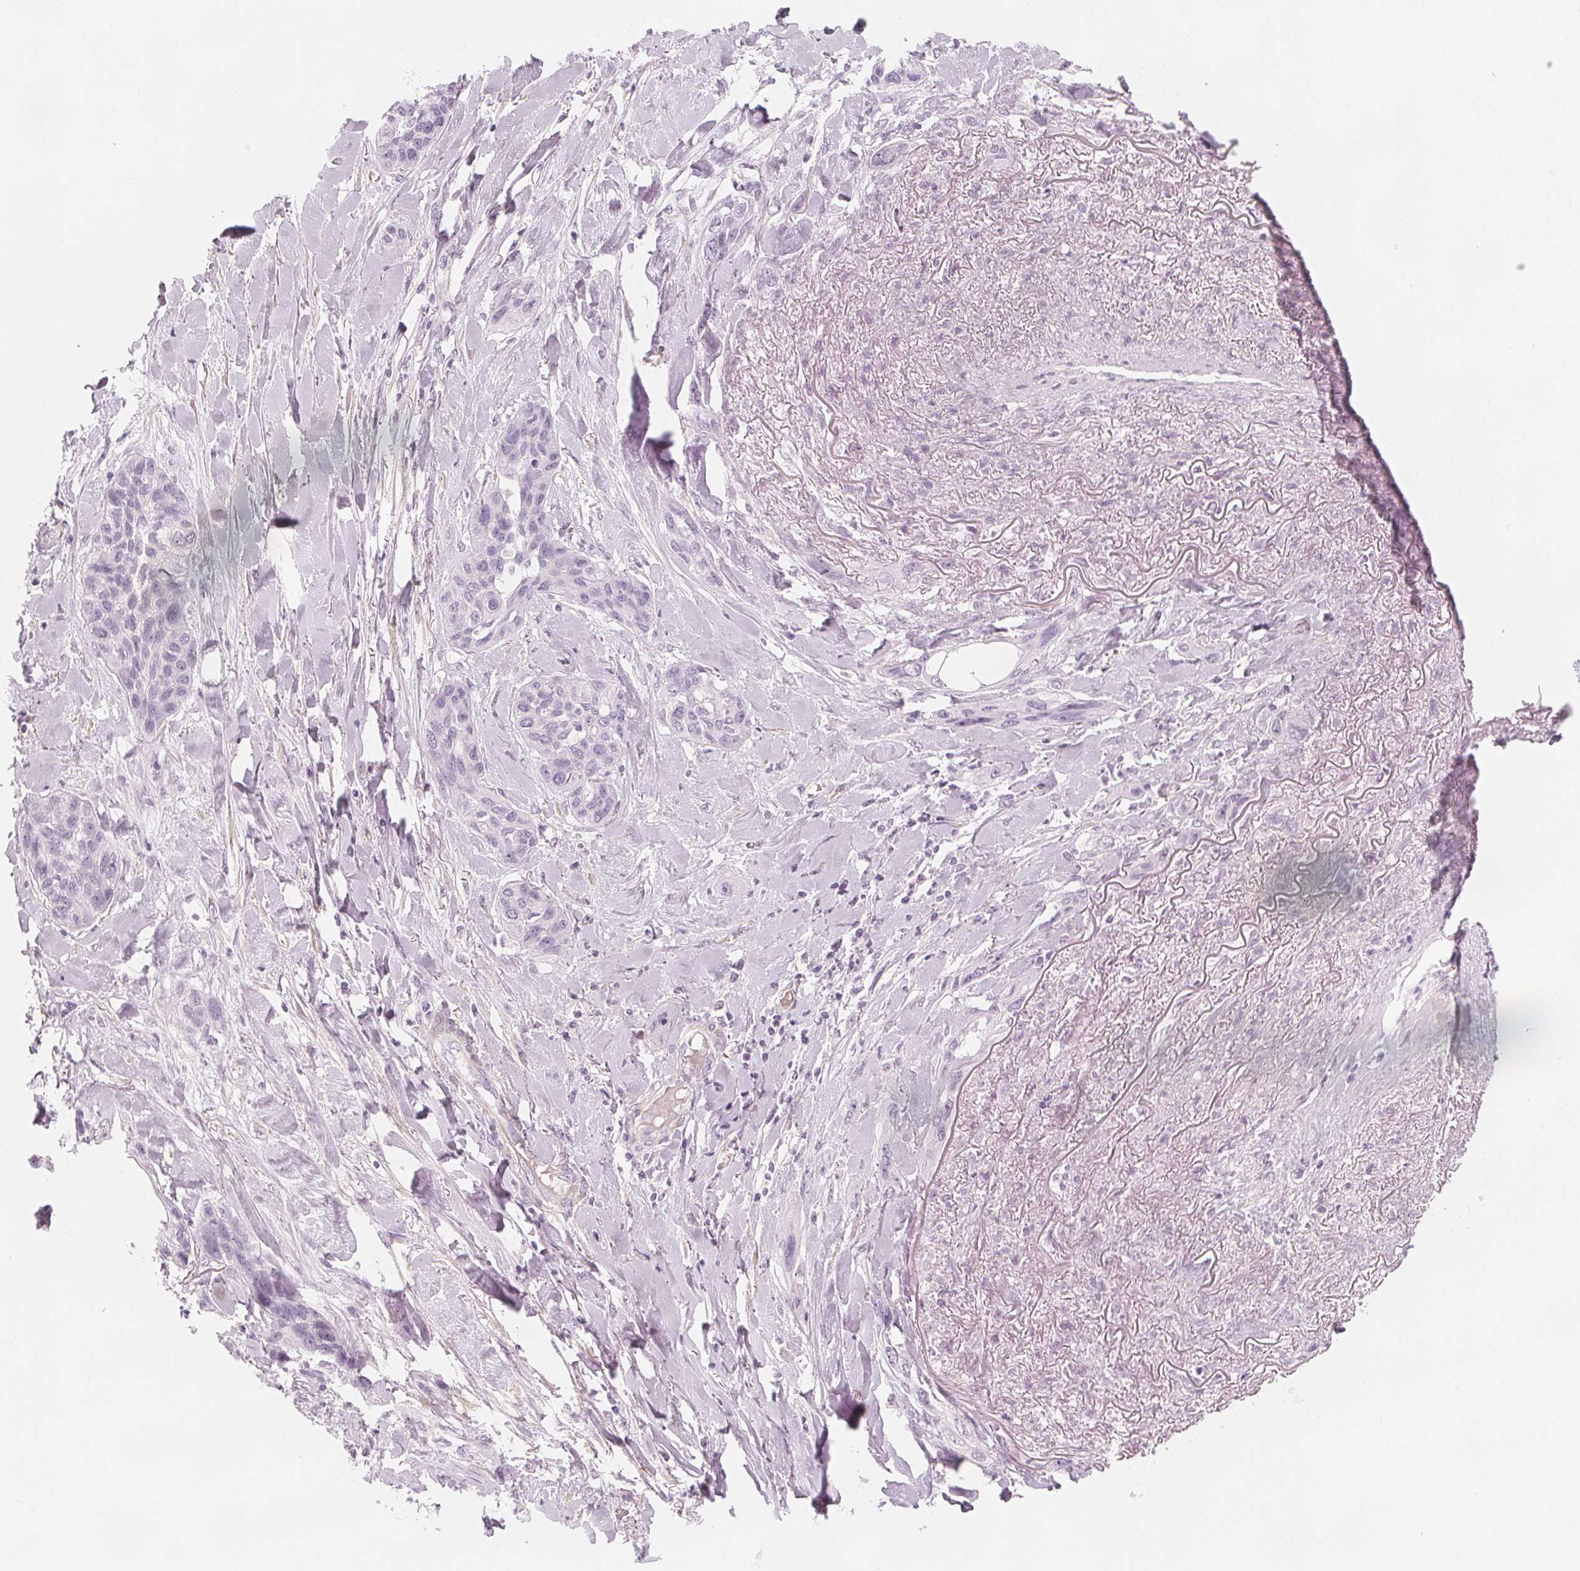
{"staining": {"intensity": "negative", "quantity": "none", "location": "none"}, "tissue": "lung cancer", "cell_type": "Tumor cells", "image_type": "cancer", "snomed": [{"axis": "morphology", "description": "Squamous cell carcinoma, NOS"}, {"axis": "topography", "description": "Lung"}], "caption": "This histopathology image is of lung cancer (squamous cell carcinoma) stained with IHC to label a protein in brown with the nuclei are counter-stained blue. There is no staining in tumor cells.", "gene": "MAP1A", "patient": {"sex": "female", "age": 70}}